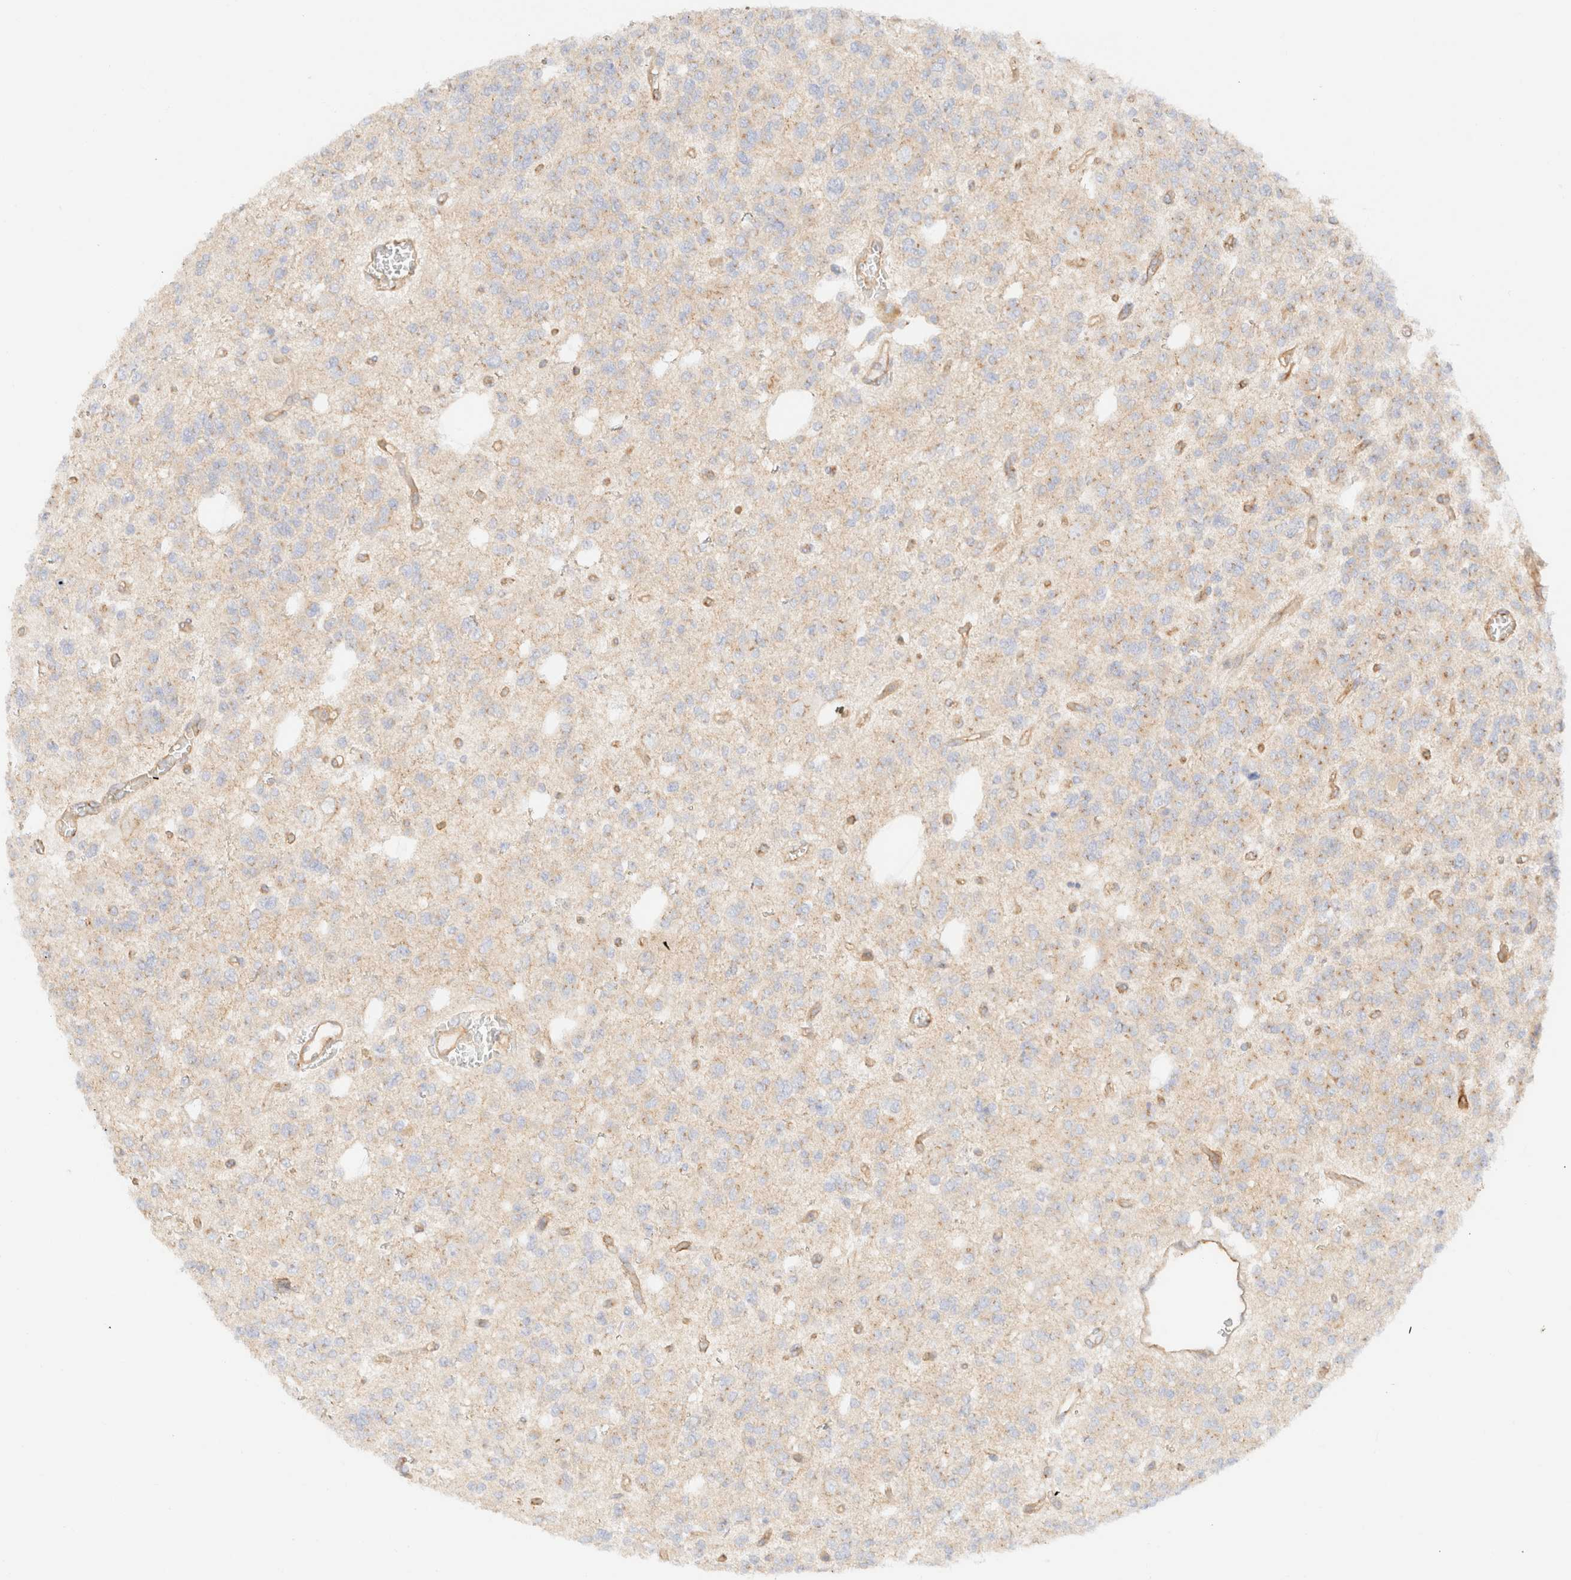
{"staining": {"intensity": "negative", "quantity": "none", "location": "none"}, "tissue": "glioma", "cell_type": "Tumor cells", "image_type": "cancer", "snomed": [{"axis": "morphology", "description": "Glioma, malignant, Low grade"}, {"axis": "topography", "description": "Brain"}], "caption": "Human malignant glioma (low-grade) stained for a protein using IHC shows no positivity in tumor cells.", "gene": "MYO10", "patient": {"sex": "male", "age": 38}}